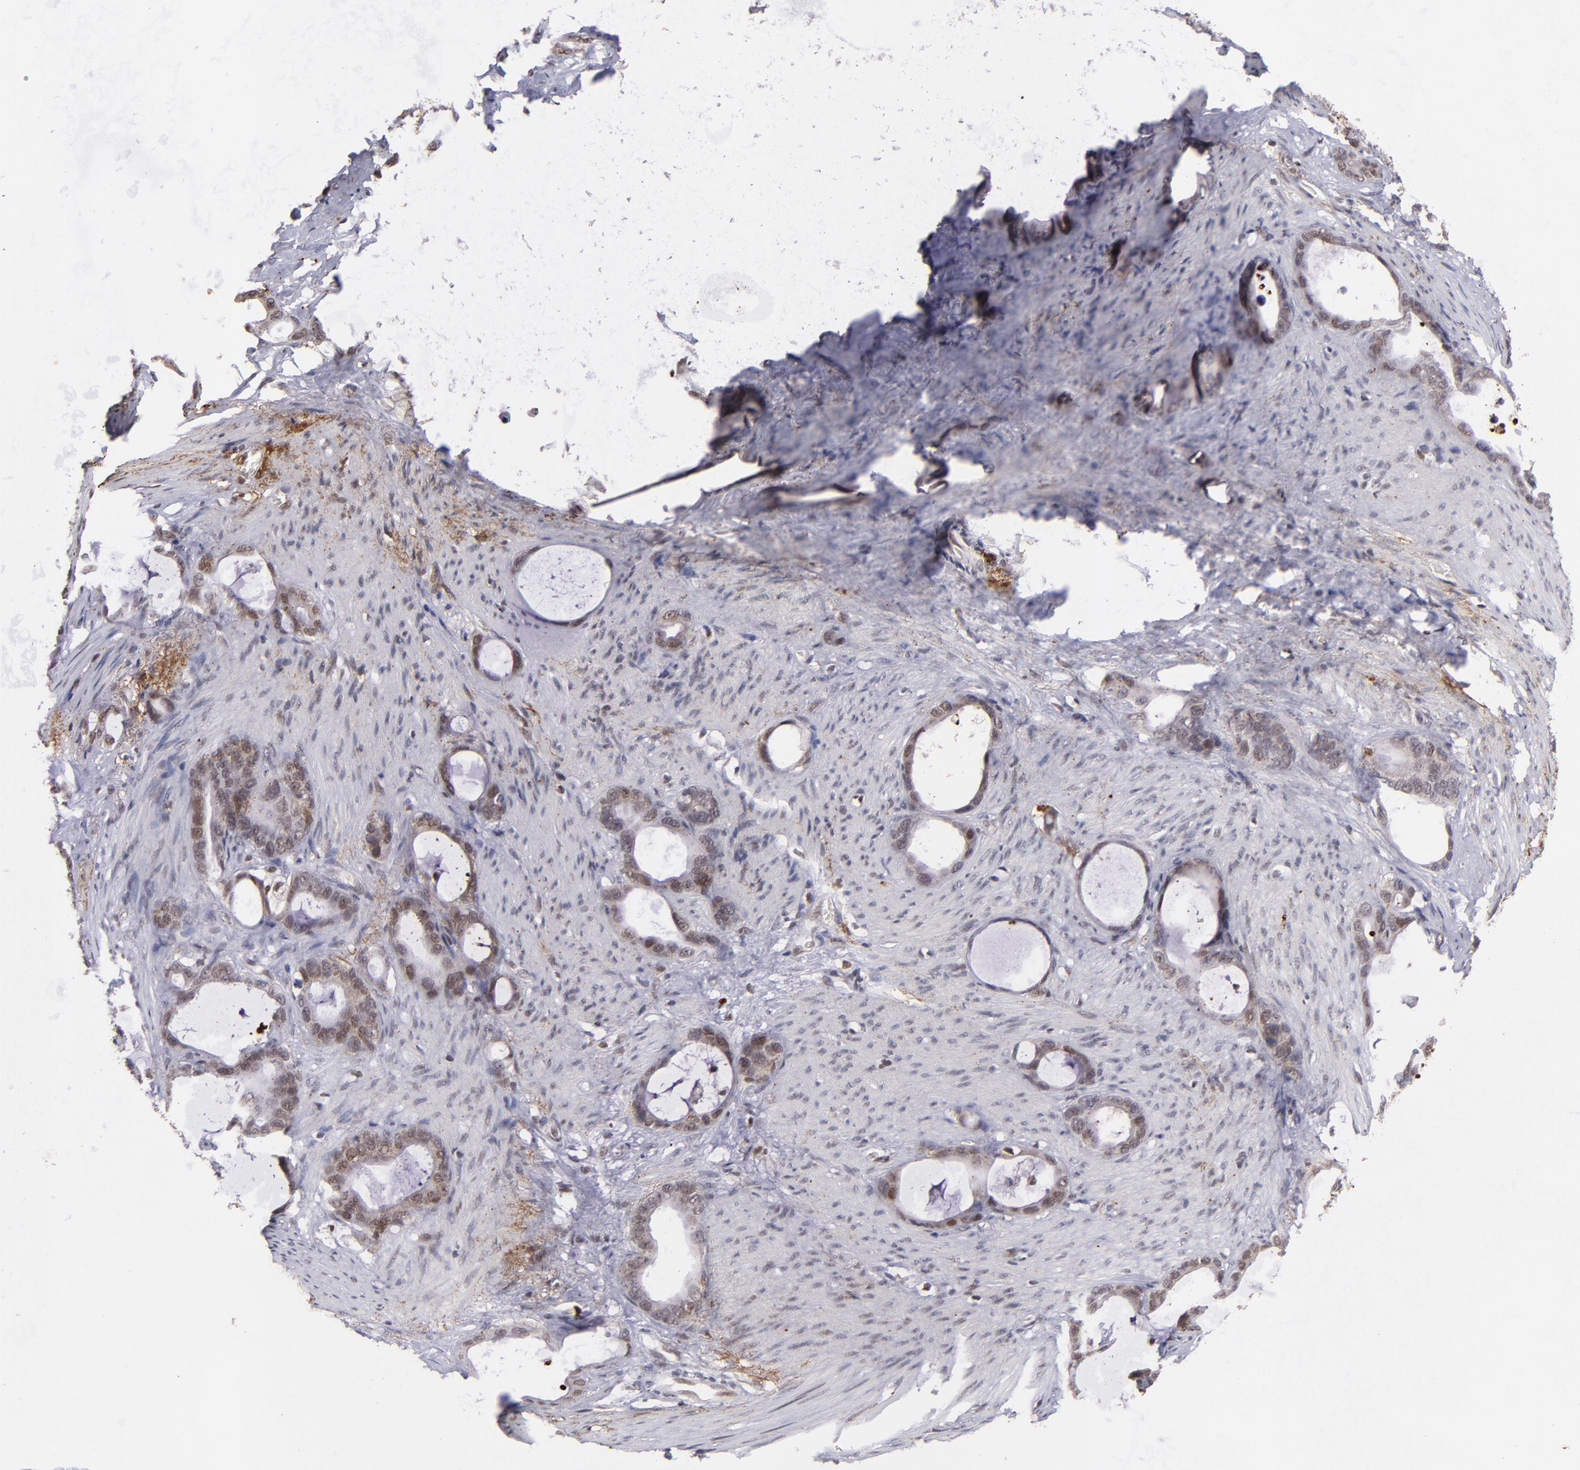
{"staining": {"intensity": "moderate", "quantity": "25%-75%", "location": "nuclear"}, "tissue": "stomach cancer", "cell_type": "Tumor cells", "image_type": "cancer", "snomed": [{"axis": "morphology", "description": "Adenocarcinoma, NOS"}, {"axis": "topography", "description": "Stomach"}], "caption": "Immunohistochemical staining of stomach adenocarcinoma reveals moderate nuclear protein expression in about 25%-75% of tumor cells. (IHC, brightfield microscopy, high magnification).", "gene": "RXRG", "patient": {"sex": "female", "age": 75}}